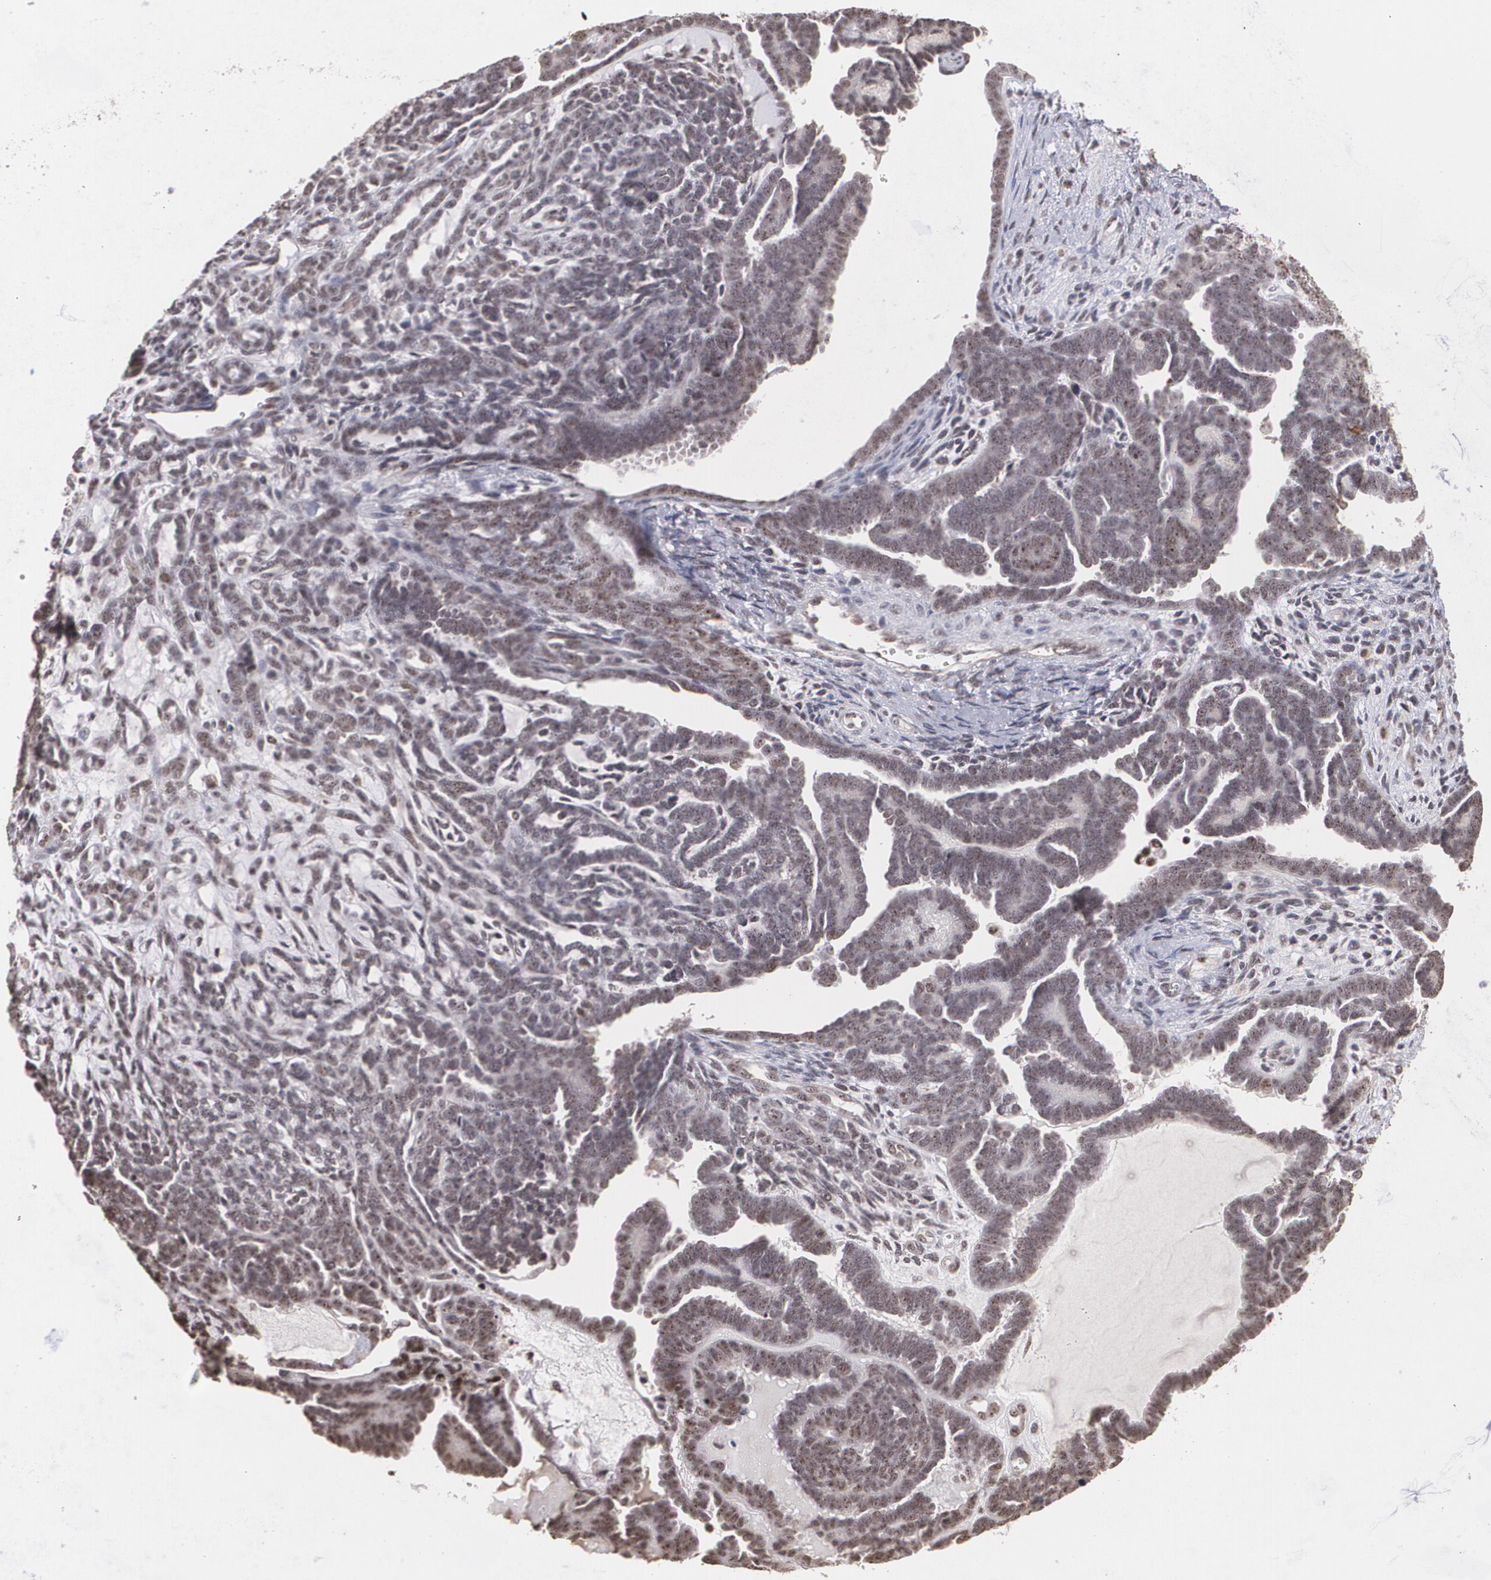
{"staining": {"intensity": "weak", "quantity": ">75%", "location": "cytoplasmic/membranous,nuclear"}, "tissue": "endometrial cancer", "cell_type": "Tumor cells", "image_type": "cancer", "snomed": [{"axis": "morphology", "description": "Neoplasm, malignant, NOS"}, {"axis": "topography", "description": "Endometrium"}], "caption": "Endometrial cancer (neoplasm (malignant)) stained with IHC displays weak cytoplasmic/membranous and nuclear positivity in approximately >75% of tumor cells.", "gene": "C6orf15", "patient": {"sex": "female", "age": 74}}